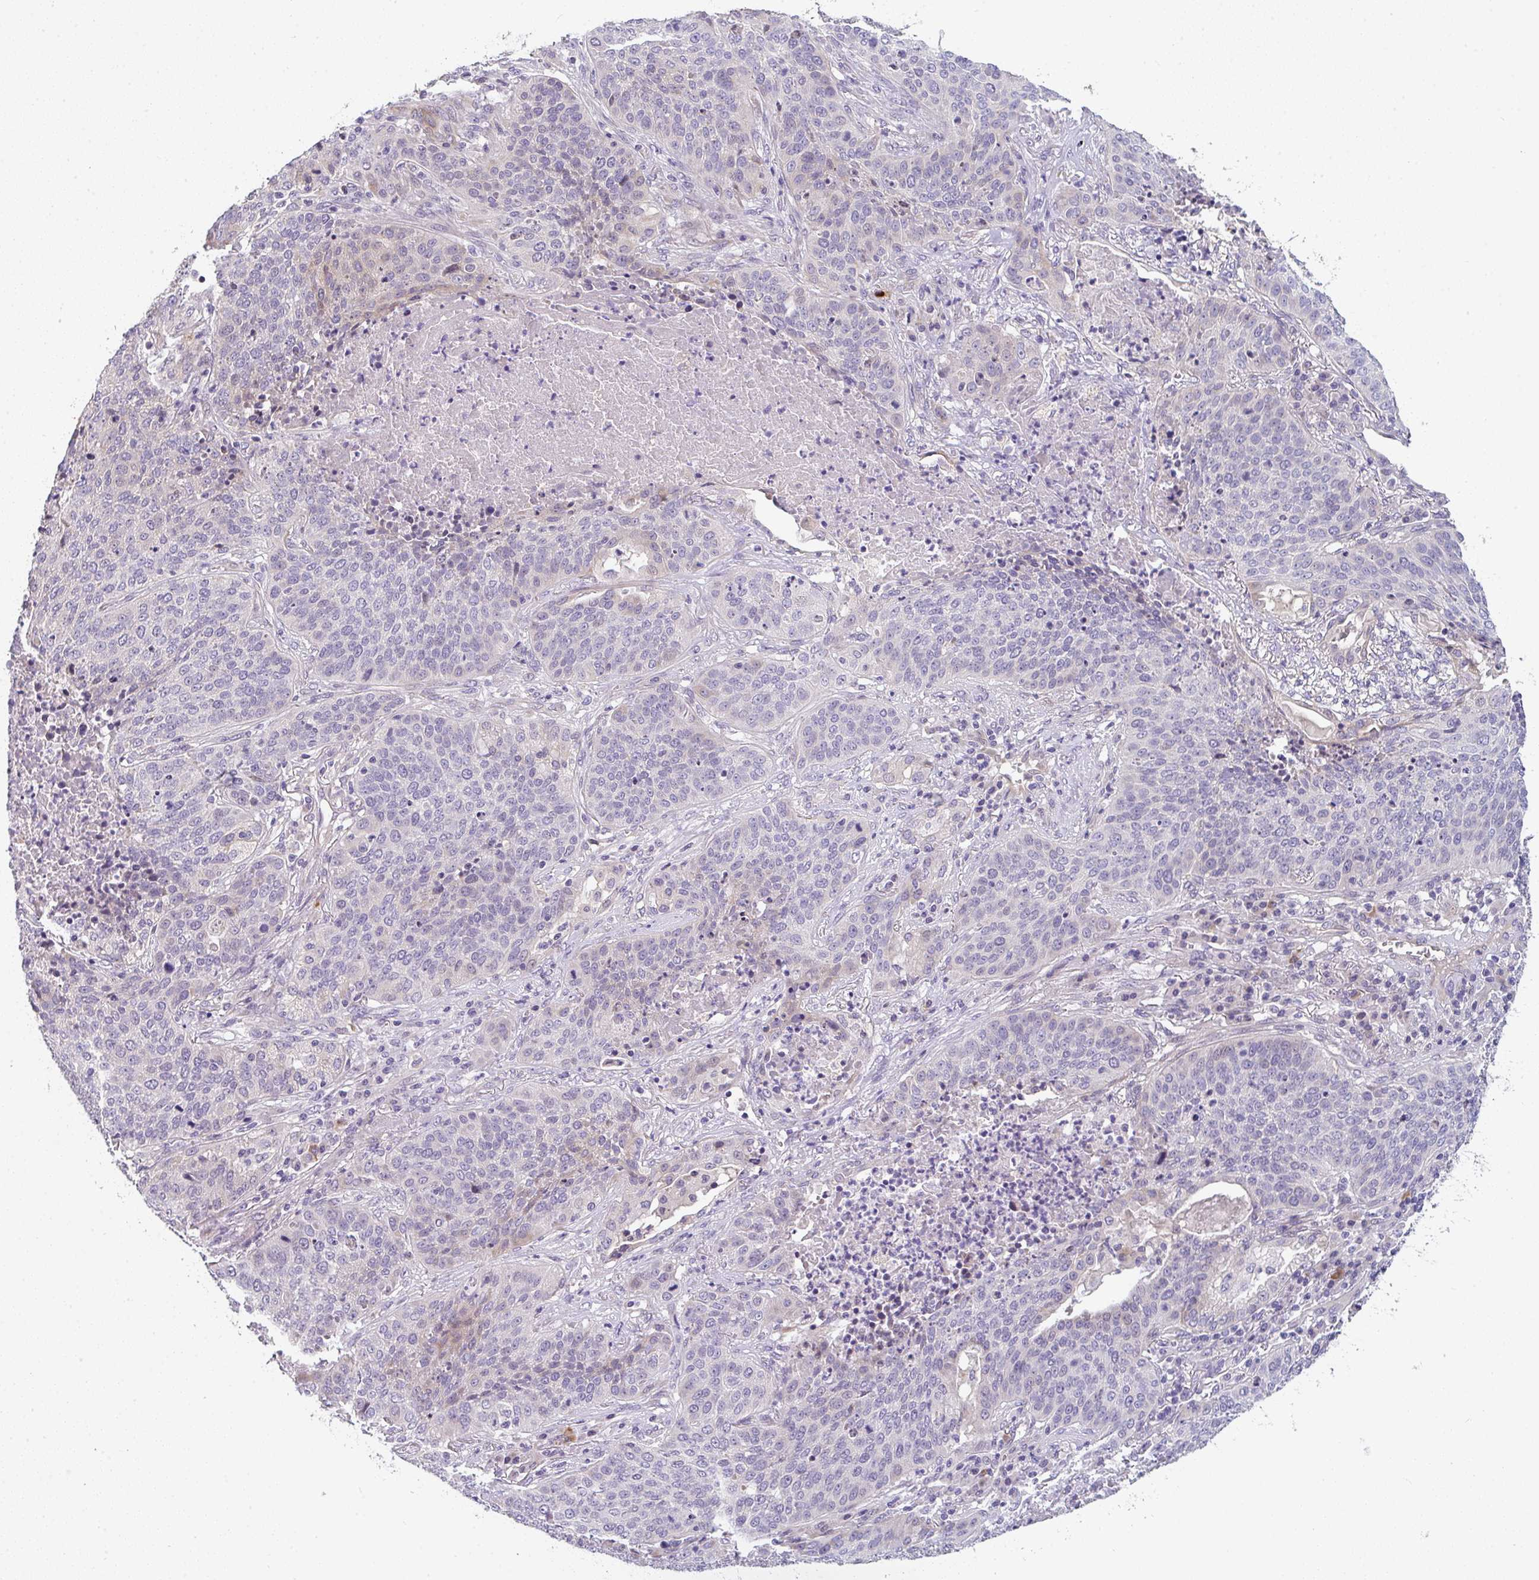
{"staining": {"intensity": "negative", "quantity": "none", "location": "none"}, "tissue": "lung cancer", "cell_type": "Tumor cells", "image_type": "cancer", "snomed": [{"axis": "morphology", "description": "Squamous cell carcinoma, NOS"}, {"axis": "topography", "description": "Lung"}], "caption": "IHC of lung cancer (squamous cell carcinoma) shows no positivity in tumor cells.", "gene": "TNFRSF10A", "patient": {"sex": "male", "age": 63}}